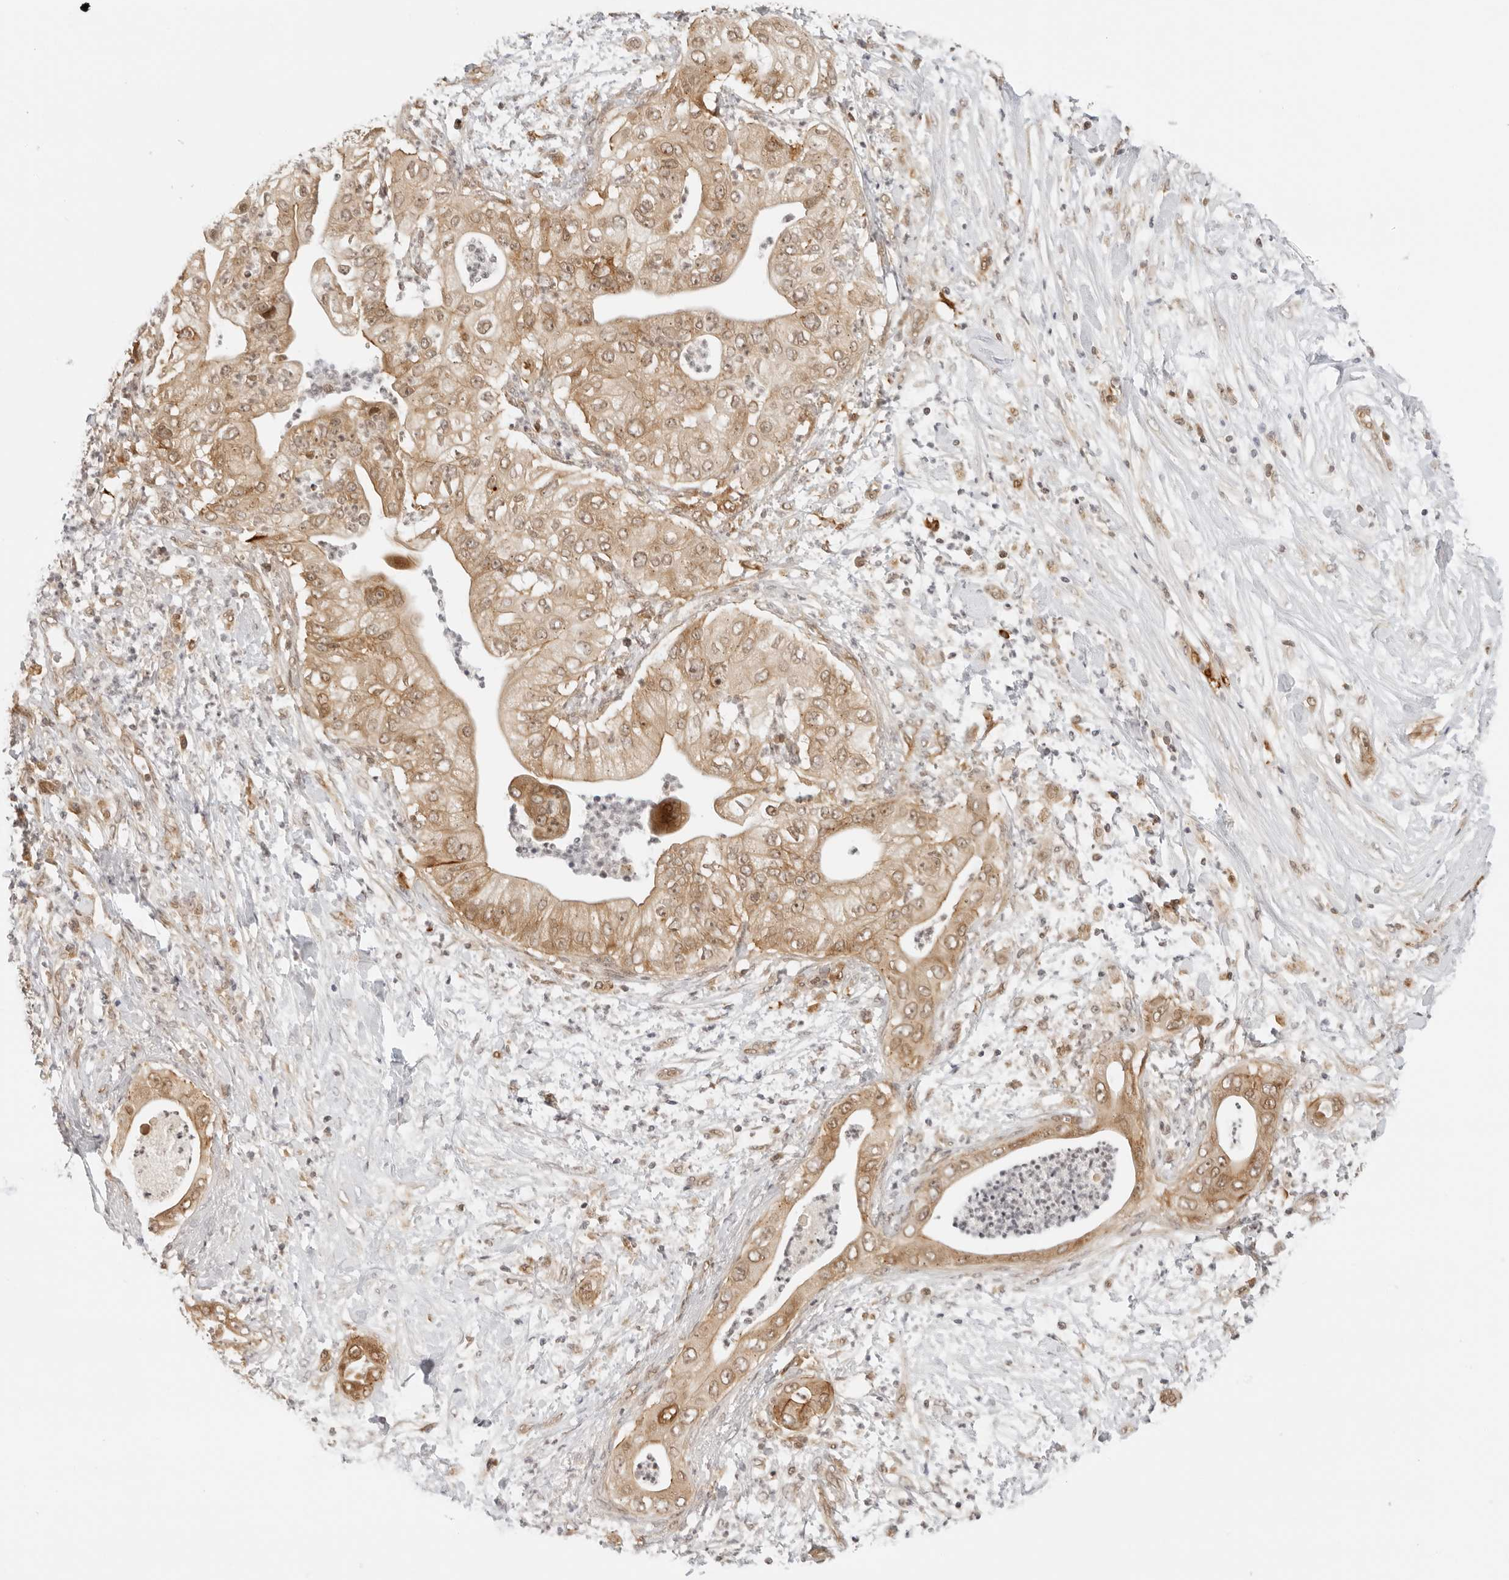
{"staining": {"intensity": "weak", "quantity": ">75%", "location": "cytoplasmic/membranous,nuclear"}, "tissue": "pancreatic cancer", "cell_type": "Tumor cells", "image_type": "cancer", "snomed": [{"axis": "morphology", "description": "Adenocarcinoma, NOS"}, {"axis": "topography", "description": "Pancreas"}], "caption": "Protein expression analysis of adenocarcinoma (pancreatic) displays weak cytoplasmic/membranous and nuclear staining in approximately >75% of tumor cells.", "gene": "RC3H1", "patient": {"sex": "female", "age": 78}}